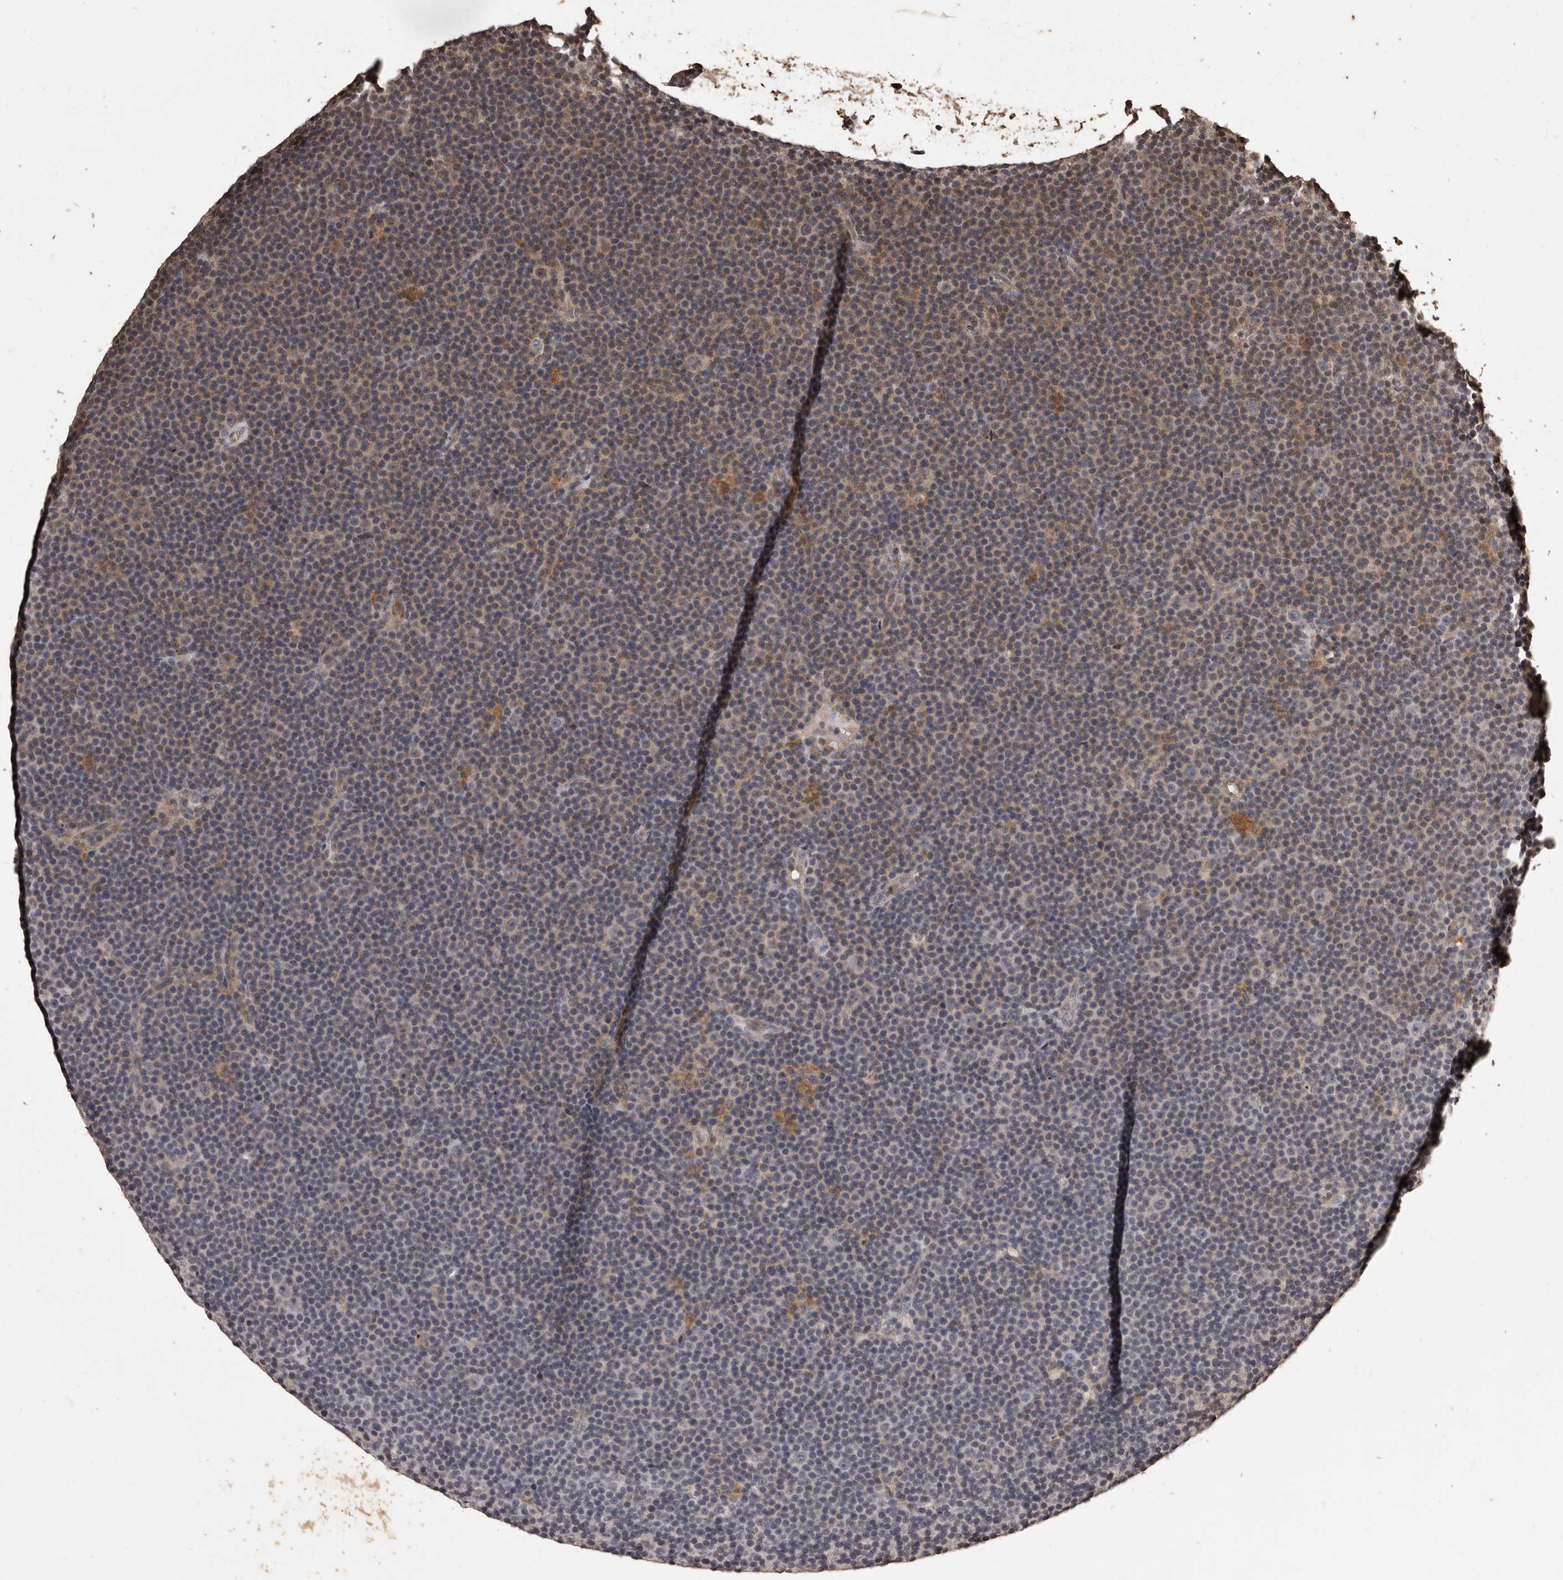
{"staining": {"intensity": "weak", "quantity": "25%-75%", "location": "cytoplasmic/membranous"}, "tissue": "lymphoma", "cell_type": "Tumor cells", "image_type": "cancer", "snomed": [{"axis": "morphology", "description": "Malignant lymphoma, non-Hodgkin's type, Low grade"}, {"axis": "topography", "description": "Lymph node"}], "caption": "Lymphoma tissue demonstrates weak cytoplasmic/membranous positivity in about 25%-75% of tumor cells (DAB (3,3'-diaminobenzidine) = brown stain, brightfield microscopy at high magnification).", "gene": "NAV1", "patient": {"sex": "female", "age": 67}}